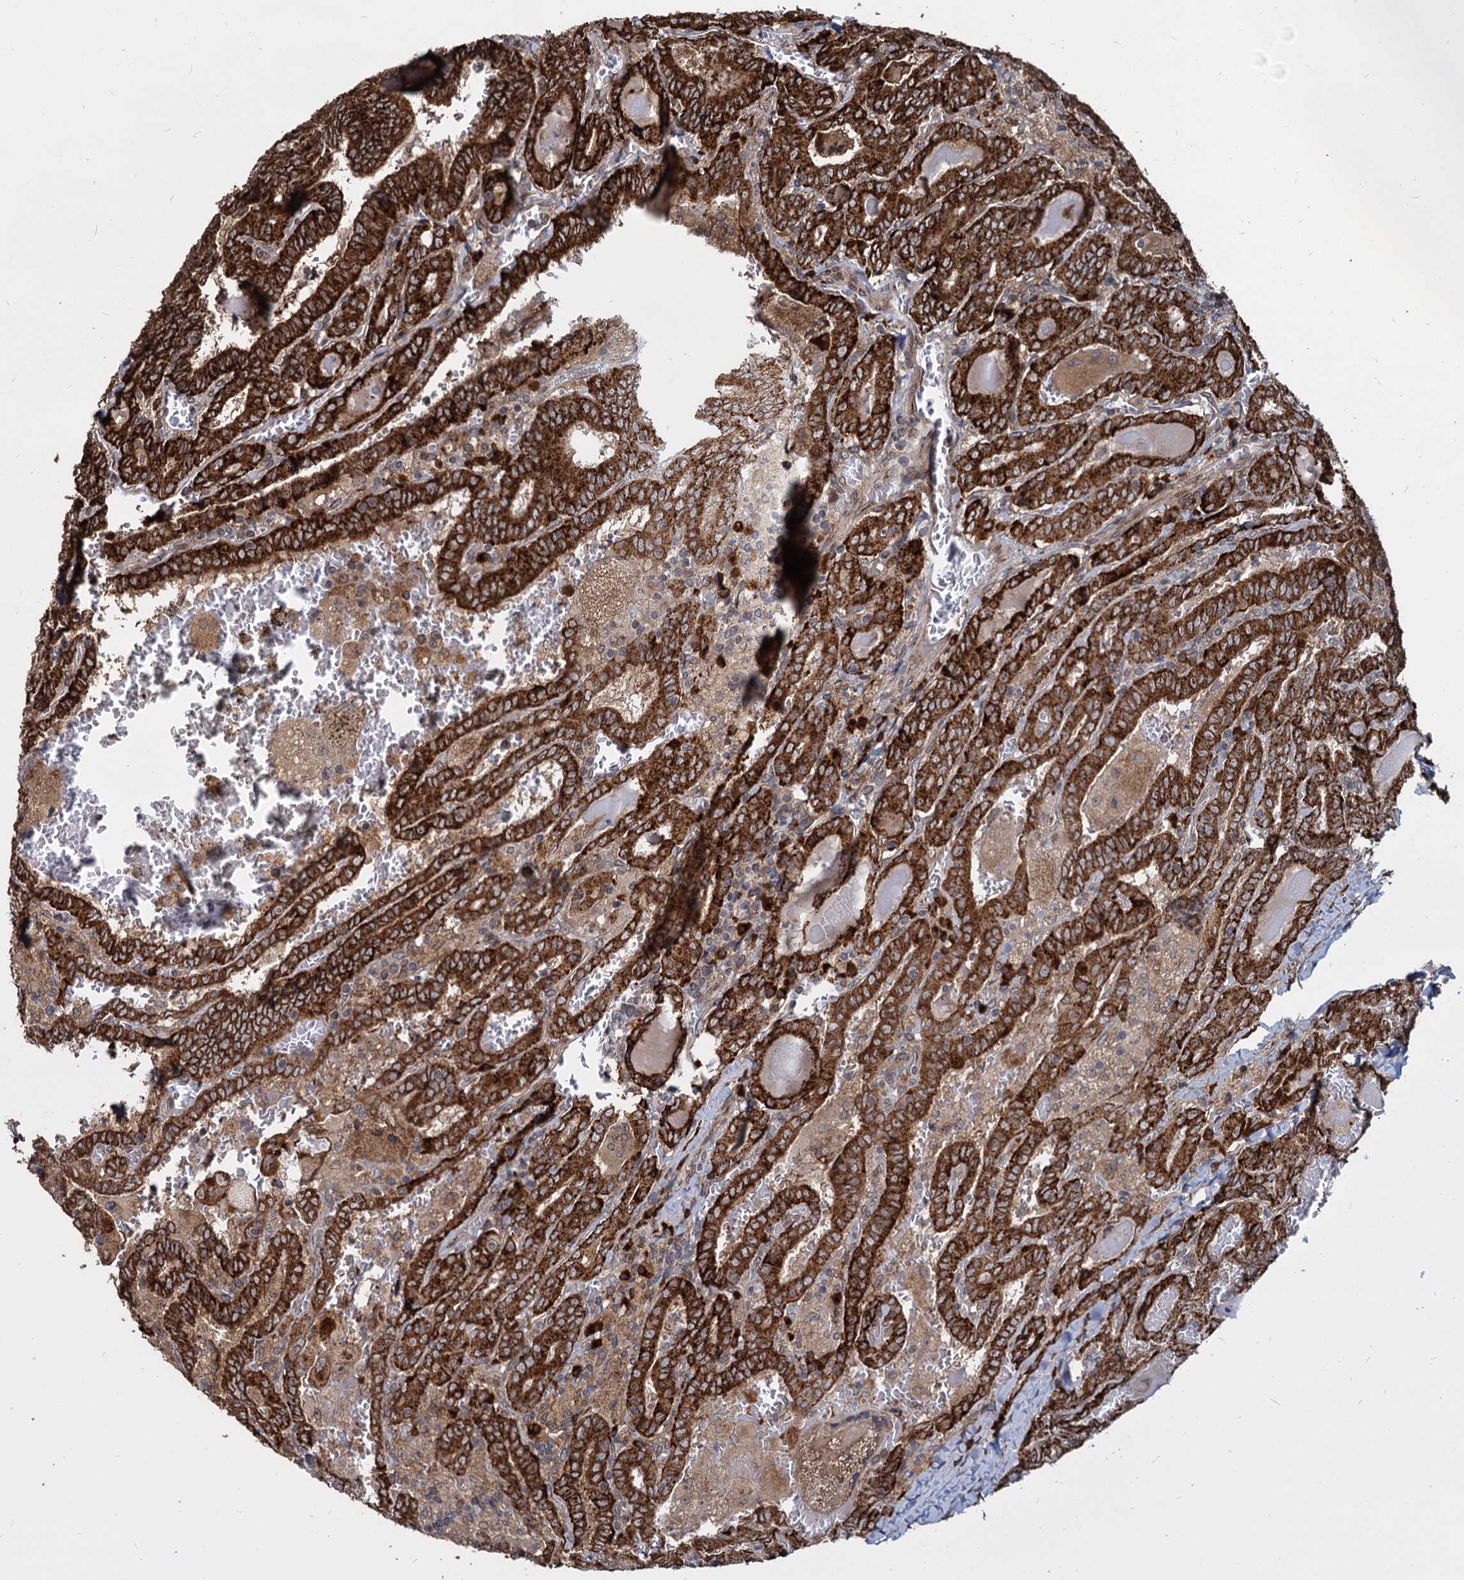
{"staining": {"intensity": "strong", "quantity": ">75%", "location": "cytoplasmic/membranous"}, "tissue": "thyroid cancer", "cell_type": "Tumor cells", "image_type": "cancer", "snomed": [{"axis": "morphology", "description": "Papillary adenocarcinoma, NOS"}, {"axis": "topography", "description": "Thyroid gland"}], "caption": "High-magnification brightfield microscopy of thyroid cancer stained with DAB (brown) and counterstained with hematoxylin (blue). tumor cells exhibit strong cytoplasmic/membranous staining is seen in about>75% of cells.", "gene": "SAAL1", "patient": {"sex": "female", "age": 72}}